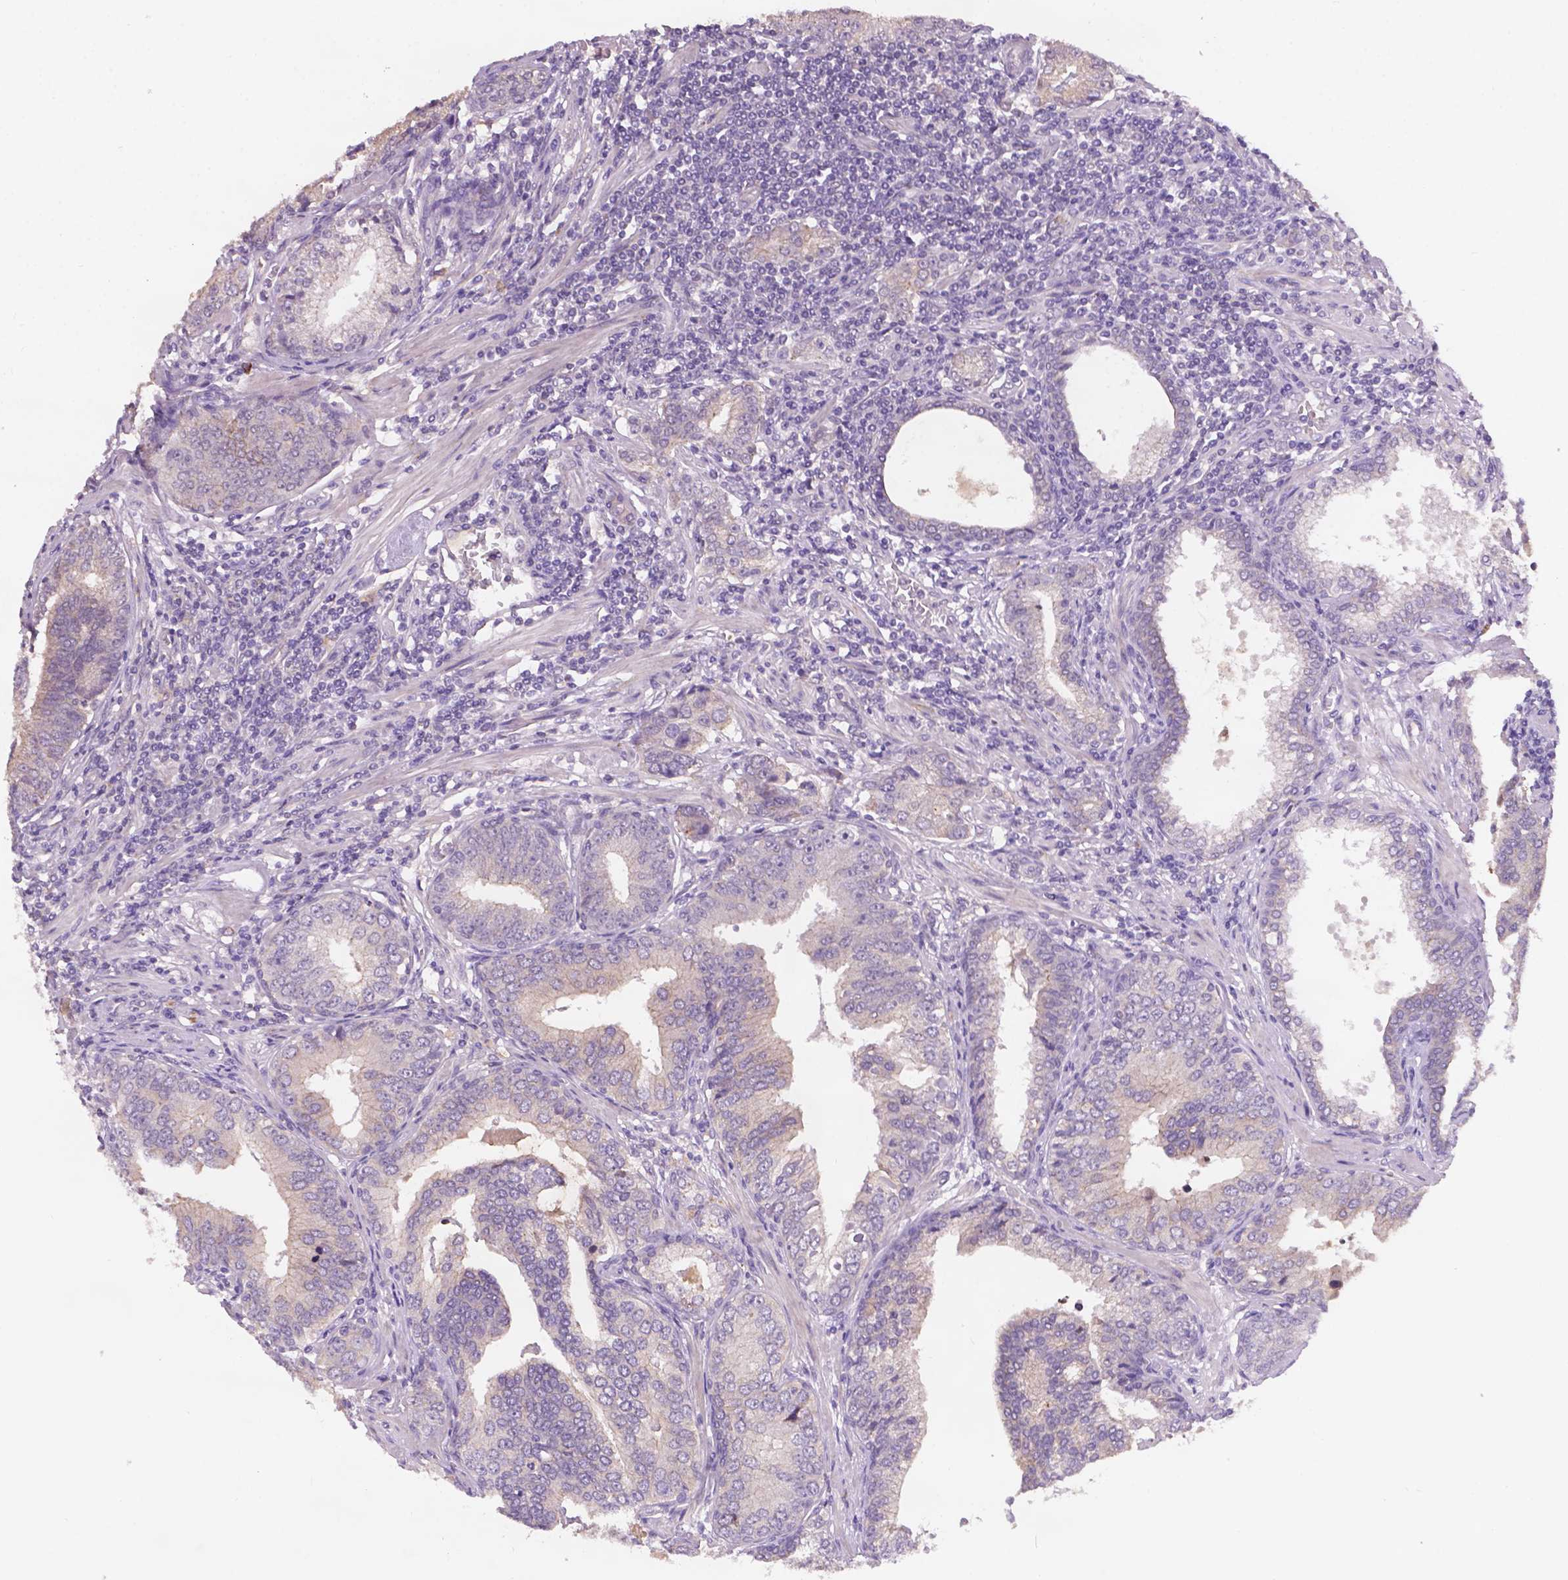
{"staining": {"intensity": "negative", "quantity": "none", "location": "none"}, "tissue": "prostate cancer", "cell_type": "Tumor cells", "image_type": "cancer", "snomed": [{"axis": "morphology", "description": "Adenocarcinoma, NOS"}, {"axis": "topography", "description": "Prostate"}], "caption": "Immunohistochemistry micrograph of neoplastic tissue: adenocarcinoma (prostate) stained with DAB (3,3'-diaminobenzidine) reveals no significant protein expression in tumor cells.", "gene": "GXYLT2", "patient": {"sex": "male", "age": 64}}